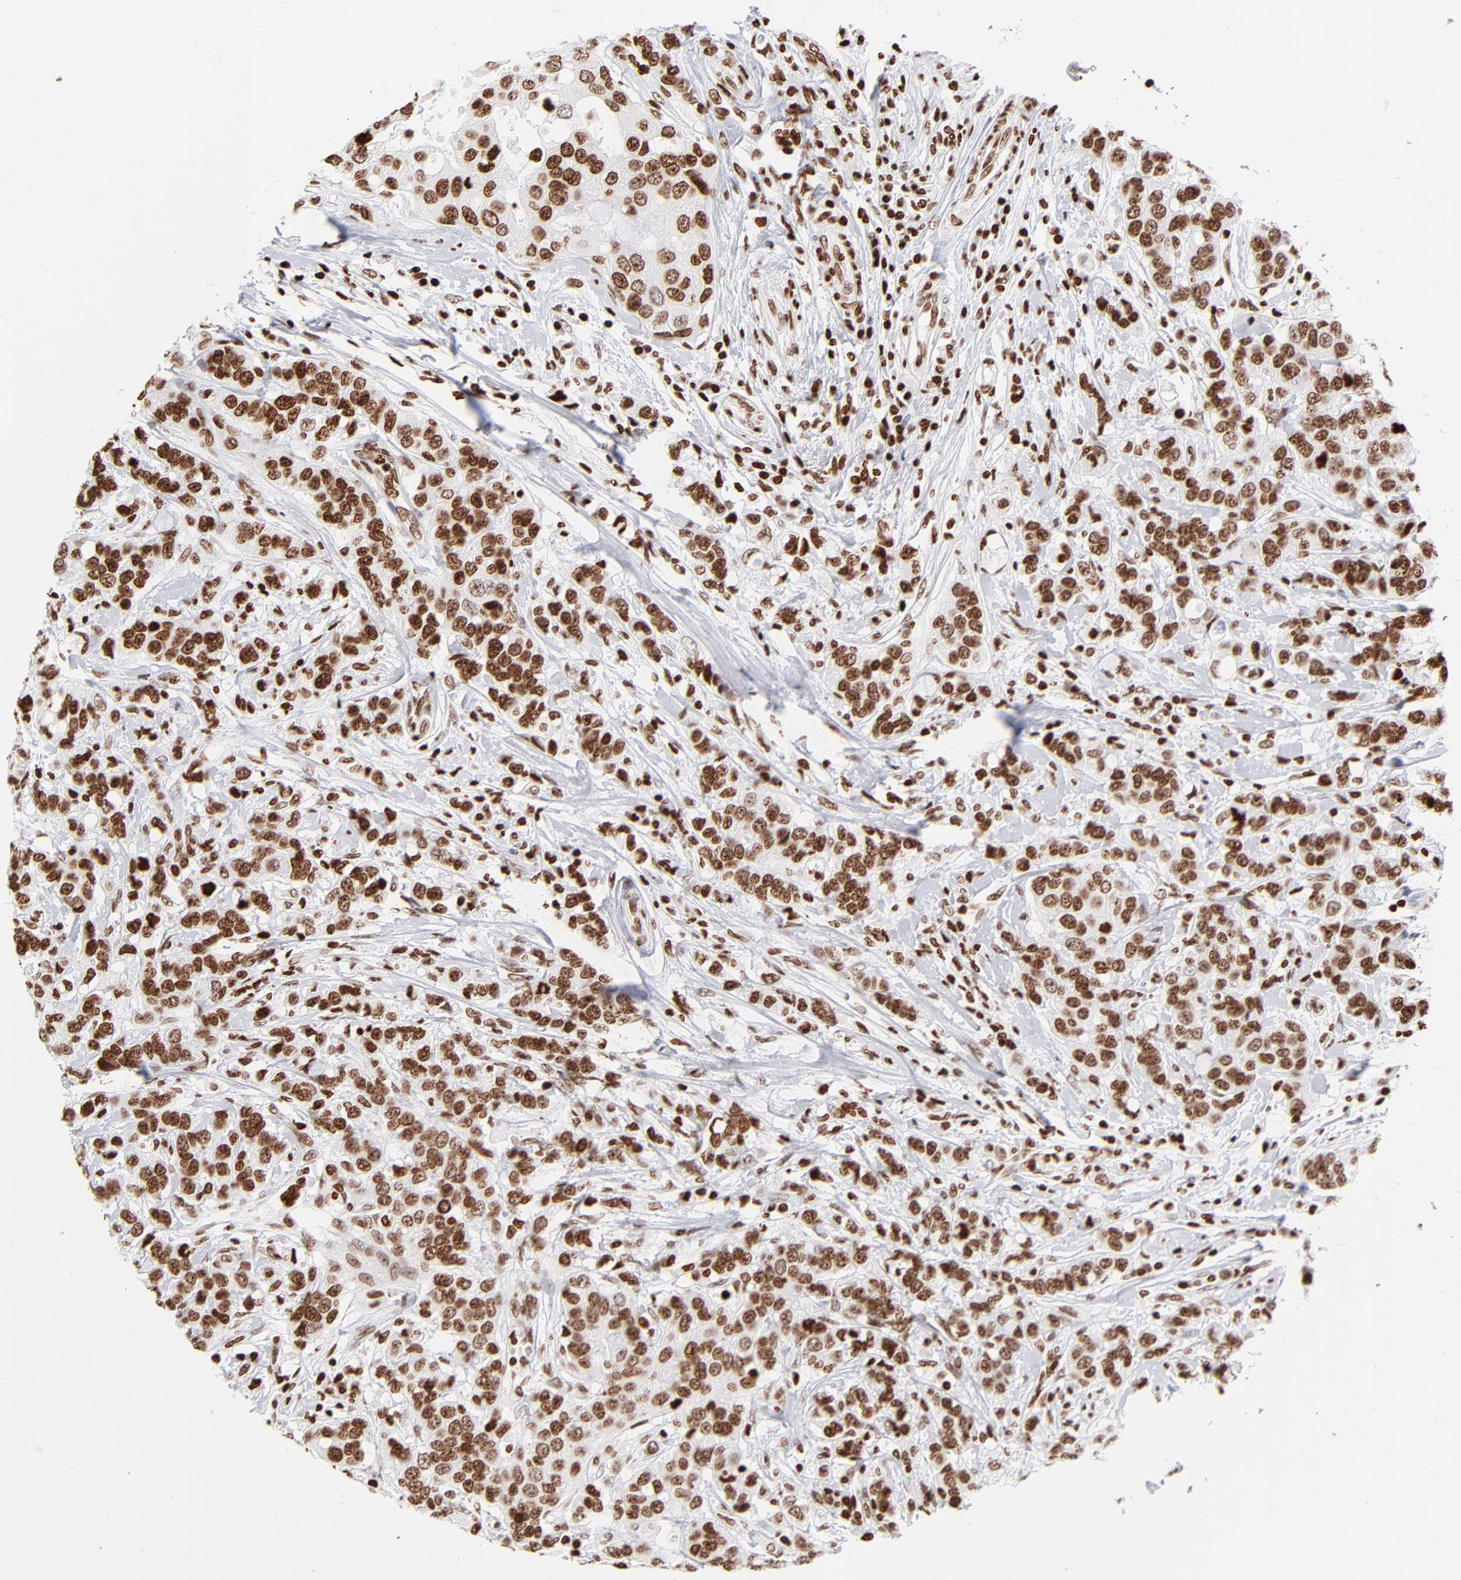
{"staining": {"intensity": "strong", "quantity": ">75%", "location": "nuclear"}, "tissue": "breast cancer", "cell_type": "Tumor cells", "image_type": "cancer", "snomed": [{"axis": "morphology", "description": "Duct carcinoma"}, {"axis": "topography", "description": "Breast"}], "caption": "DAB immunohistochemical staining of human invasive ductal carcinoma (breast) reveals strong nuclear protein expression in approximately >75% of tumor cells.", "gene": "RTL4", "patient": {"sex": "female", "age": 27}}